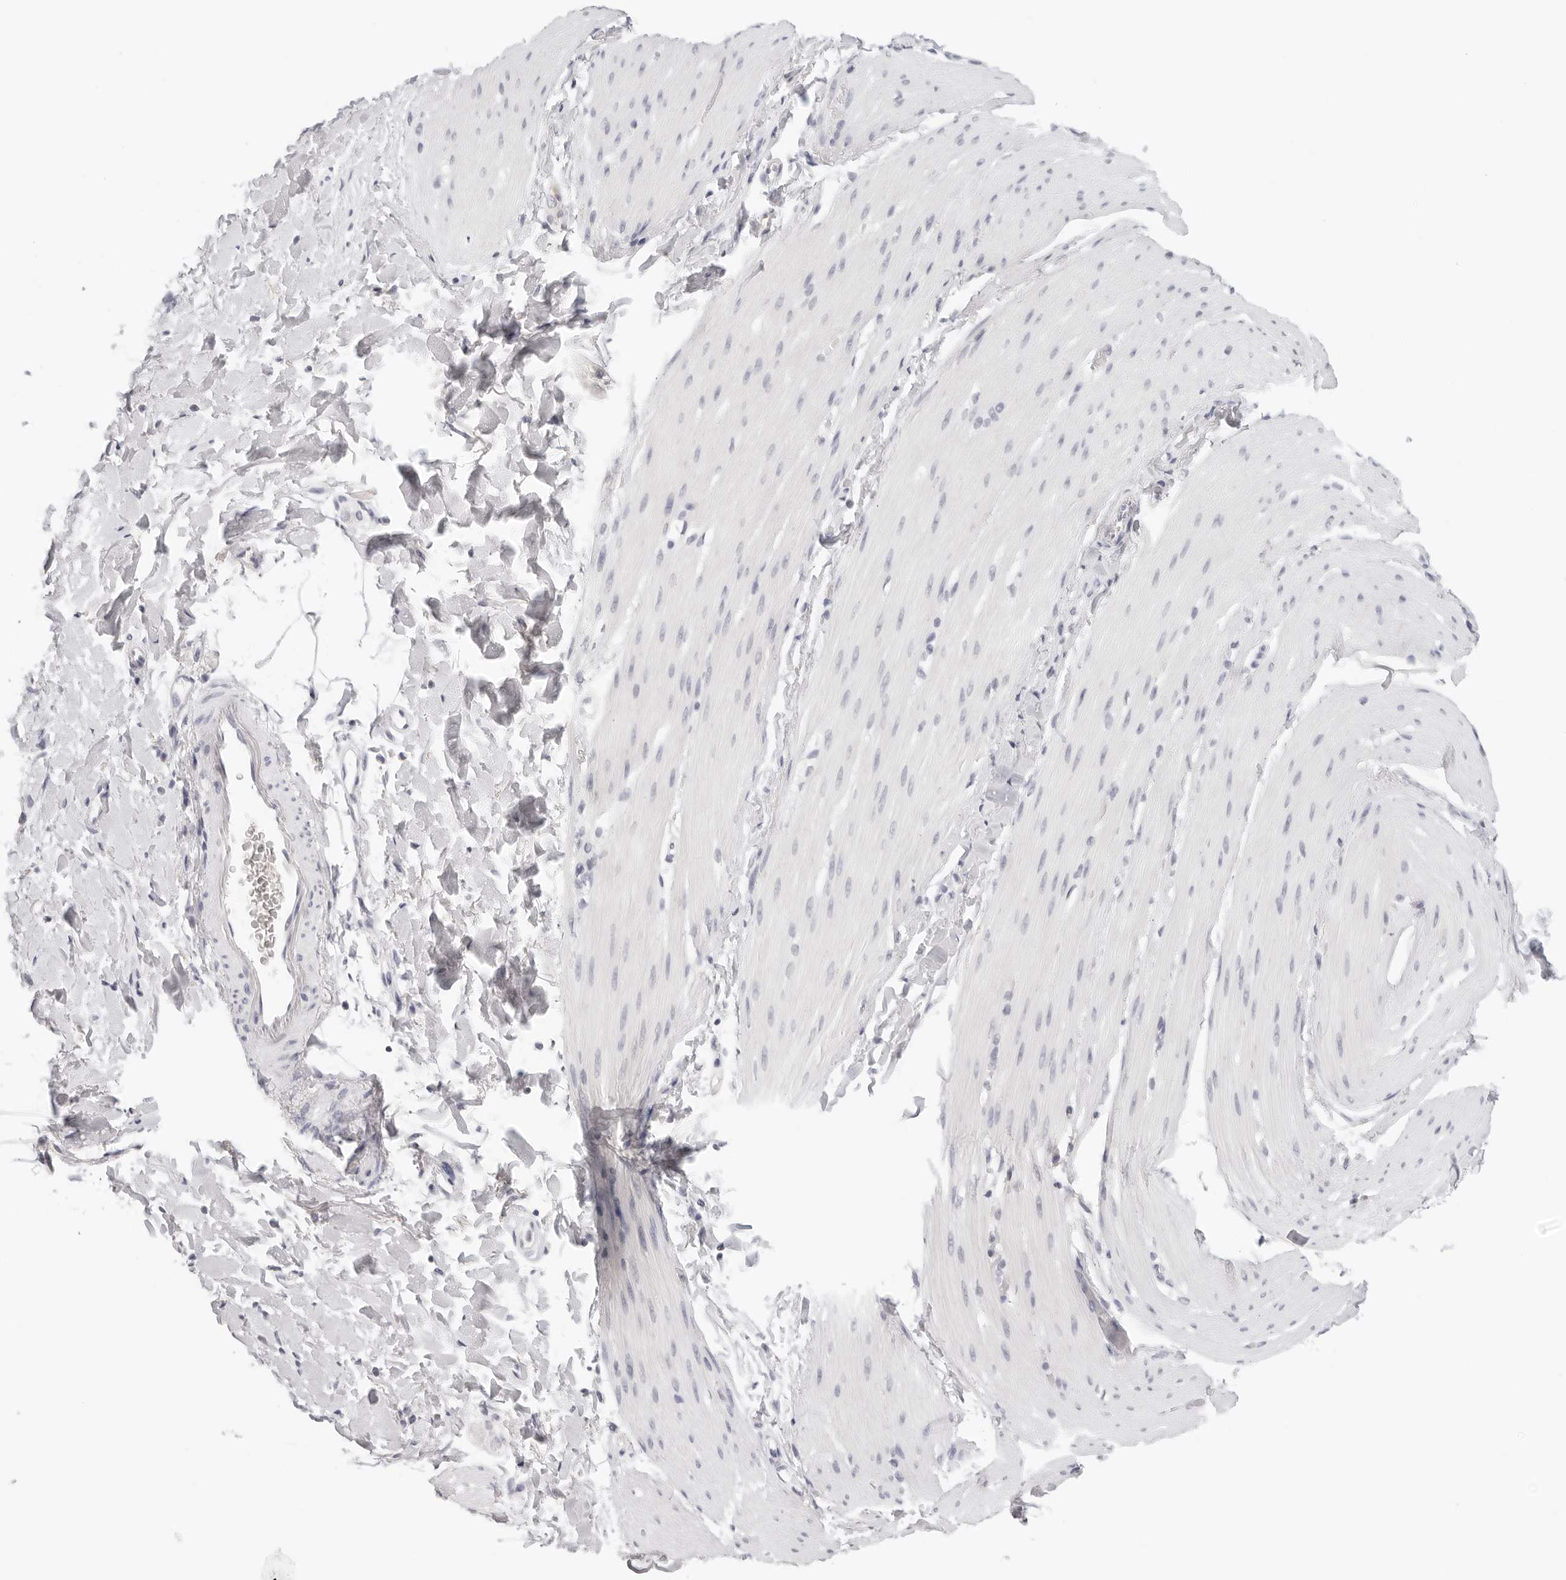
{"staining": {"intensity": "negative", "quantity": "none", "location": "none"}, "tissue": "smooth muscle", "cell_type": "Smooth muscle cells", "image_type": "normal", "snomed": [{"axis": "morphology", "description": "Normal tissue, NOS"}, {"axis": "topography", "description": "Smooth muscle"}, {"axis": "topography", "description": "Small intestine"}], "caption": "Smooth muscle cells are negative for brown protein staining in unremarkable smooth muscle. (Brightfield microscopy of DAB (3,3'-diaminobenzidine) IHC at high magnification).", "gene": "EDN2", "patient": {"sex": "female", "age": 84}}